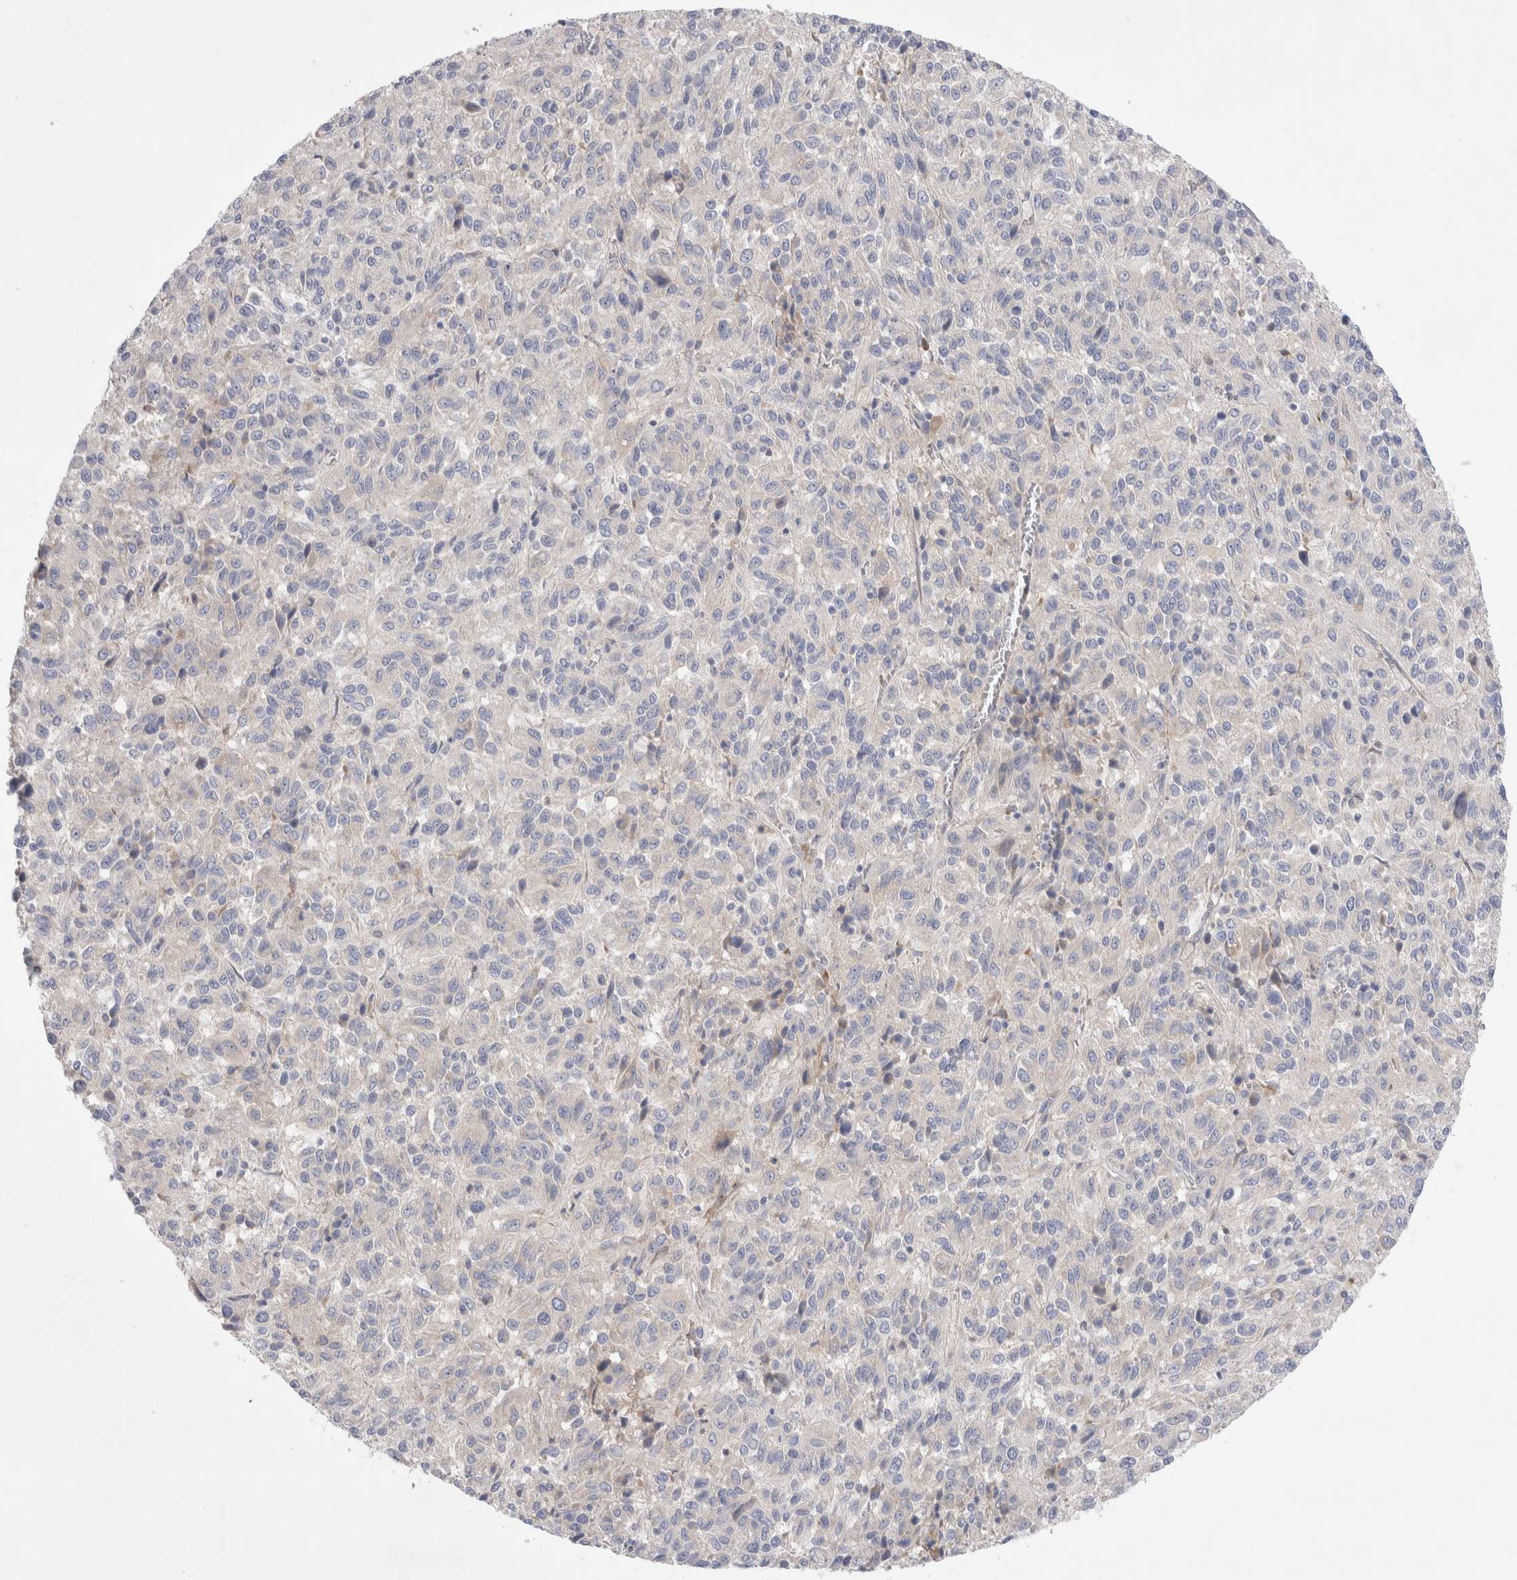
{"staining": {"intensity": "negative", "quantity": "none", "location": "none"}, "tissue": "melanoma", "cell_type": "Tumor cells", "image_type": "cancer", "snomed": [{"axis": "morphology", "description": "Malignant melanoma, Metastatic site"}, {"axis": "topography", "description": "Lung"}], "caption": "Immunohistochemical staining of human malignant melanoma (metastatic site) displays no significant positivity in tumor cells.", "gene": "RBM12B", "patient": {"sex": "male", "age": 64}}